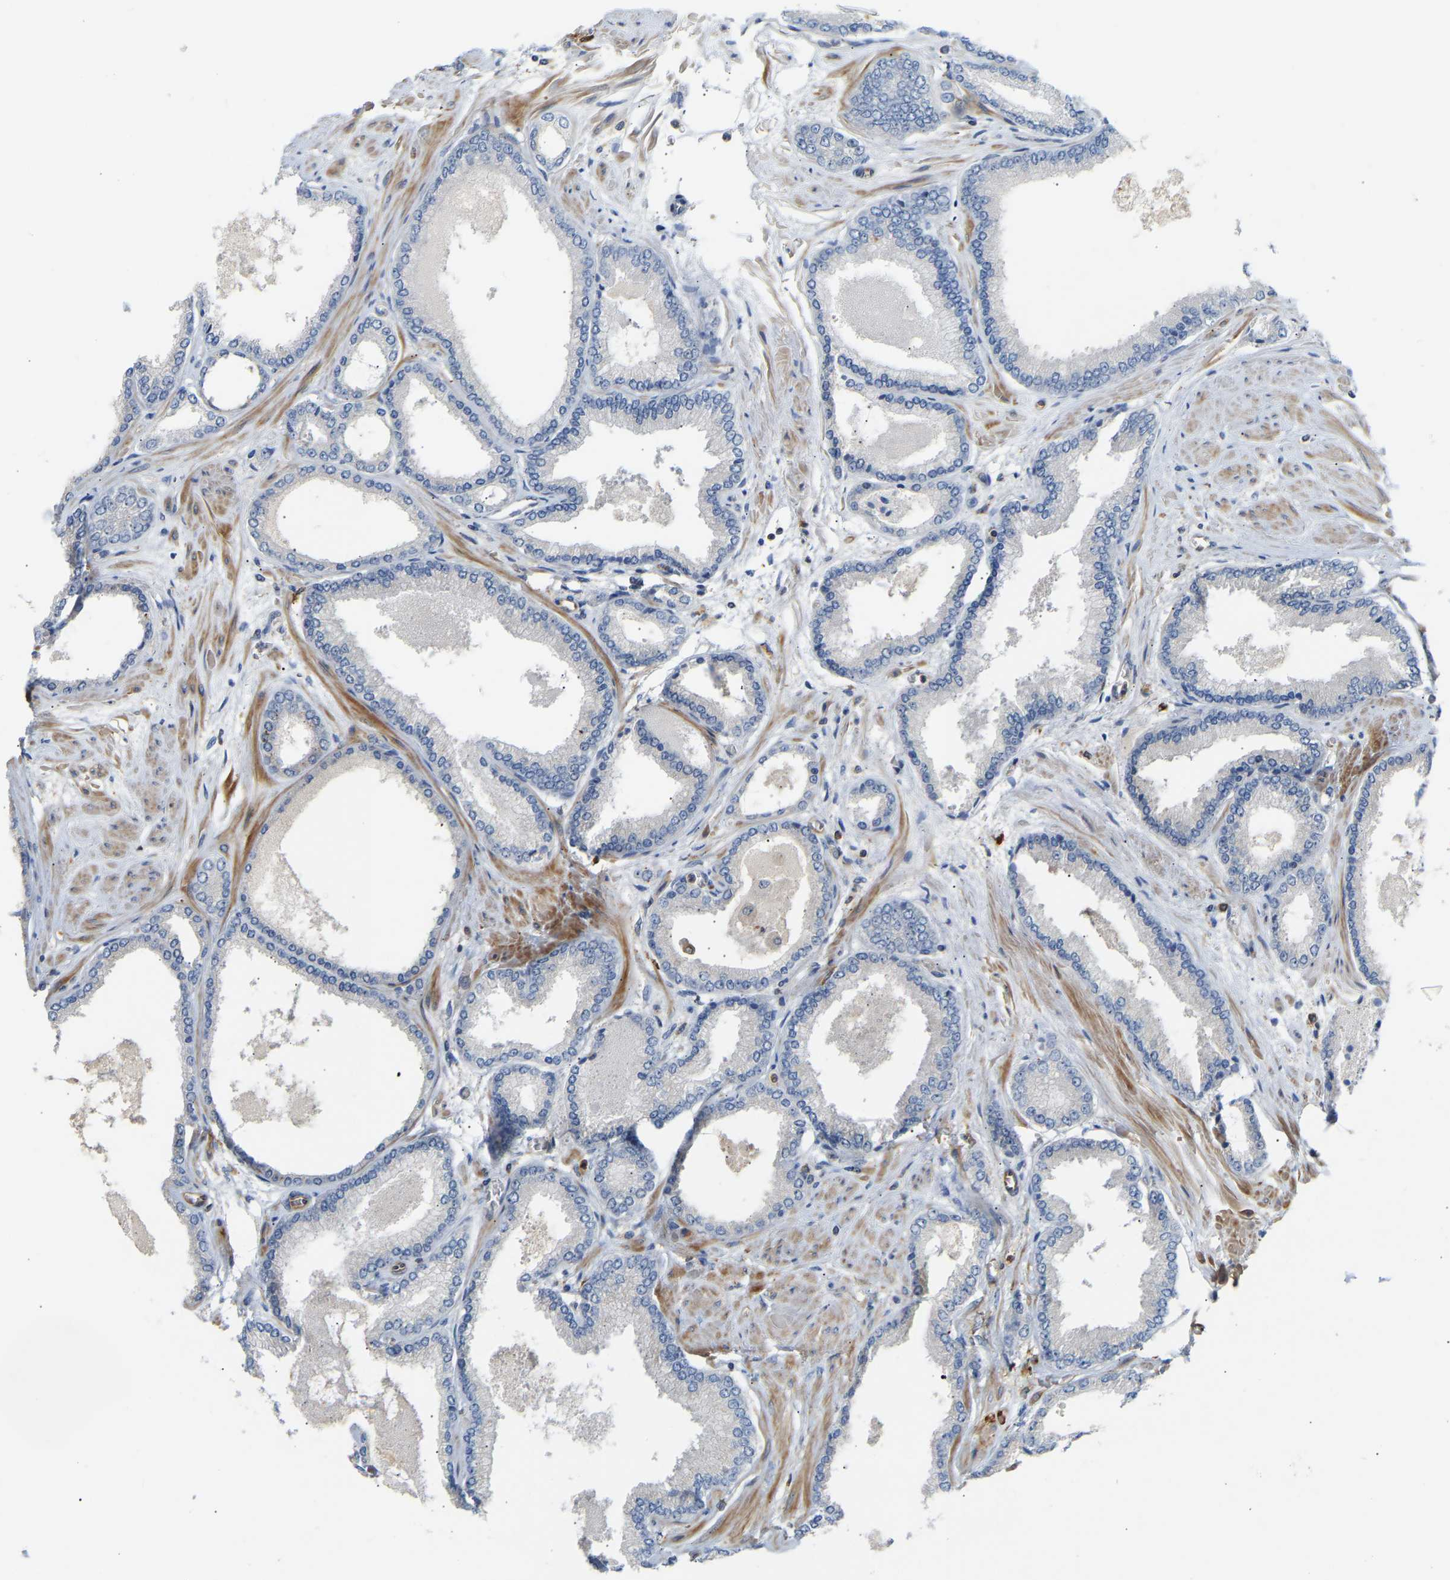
{"staining": {"intensity": "negative", "quantity": "none", "location": "none"}, "tissue": "prostate cancer", "cell_type": "Tumor cells", "image_type": "cancer", "snomed": [{"axis": "morphology", "description": "Adenocarcinoma, High grade"}, {"axis": "topography", "description": "Prostate"}], "caption": "The photomicrograph reveals no significant staining in tumor cells of prostate cancer (high-grade adenocarcinoma).", "gene": "PLCG2", "patient": {"sex": "male", "age": 61}}